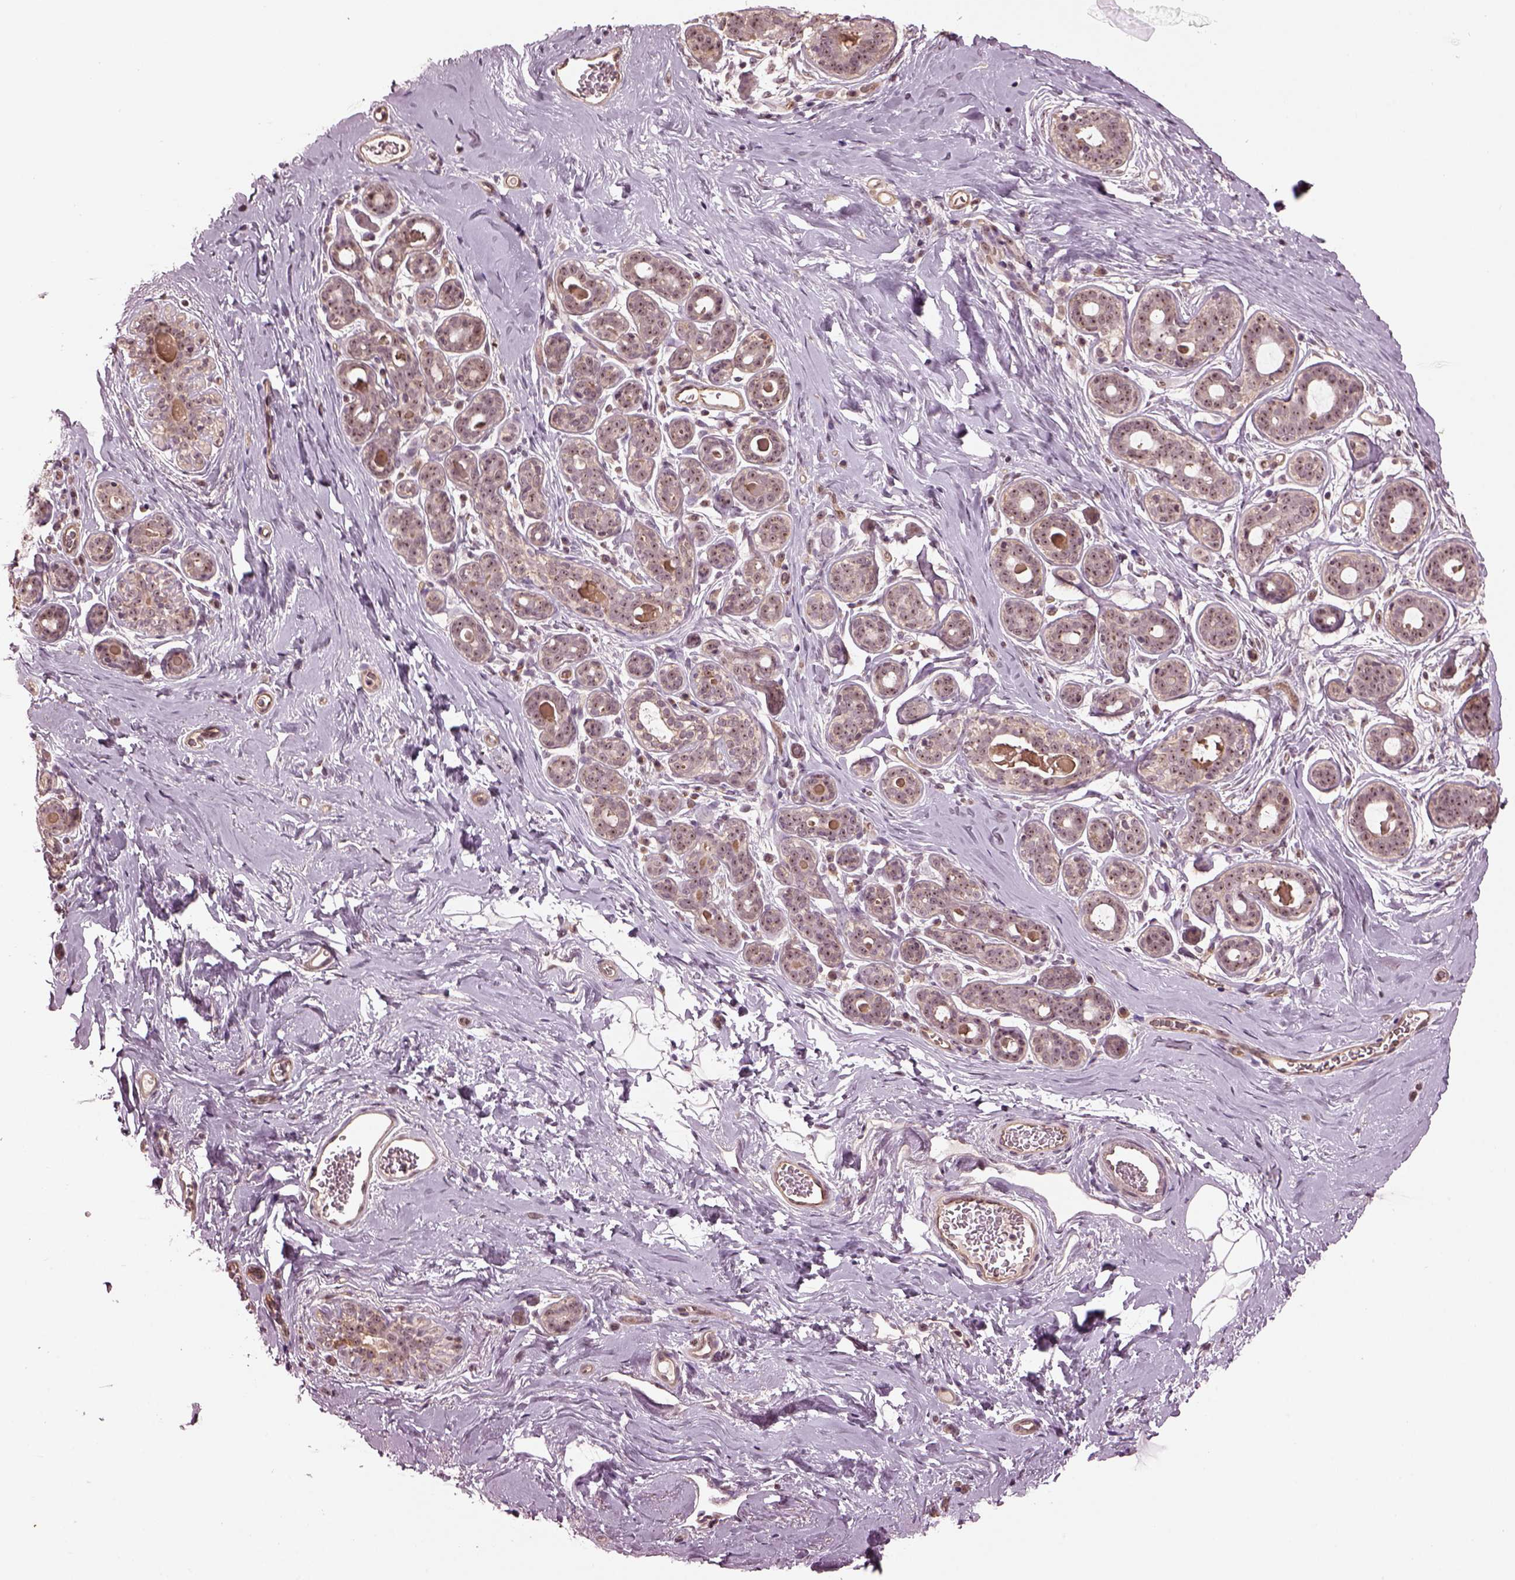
{"staining": {"intensity": "negative", "quantity": "none", "location": "none"}, "tissue": "breast", "cell_type": "Adipocytes", "image_type": "normal", "snomed": [{"axis": "morphology", "description": "Normal tissue, NOS"}, {"axis": "topography", "description": "Skin"}, {"axis": "topography", "description": "Breast"}], "caption": "Adipocytes show no significant expression in benign breast. (DAB immunohistochemistry with hematoxylin counter stain).", "gene": "GNRH1", "patient": {"sex": "female", "age": 43}}